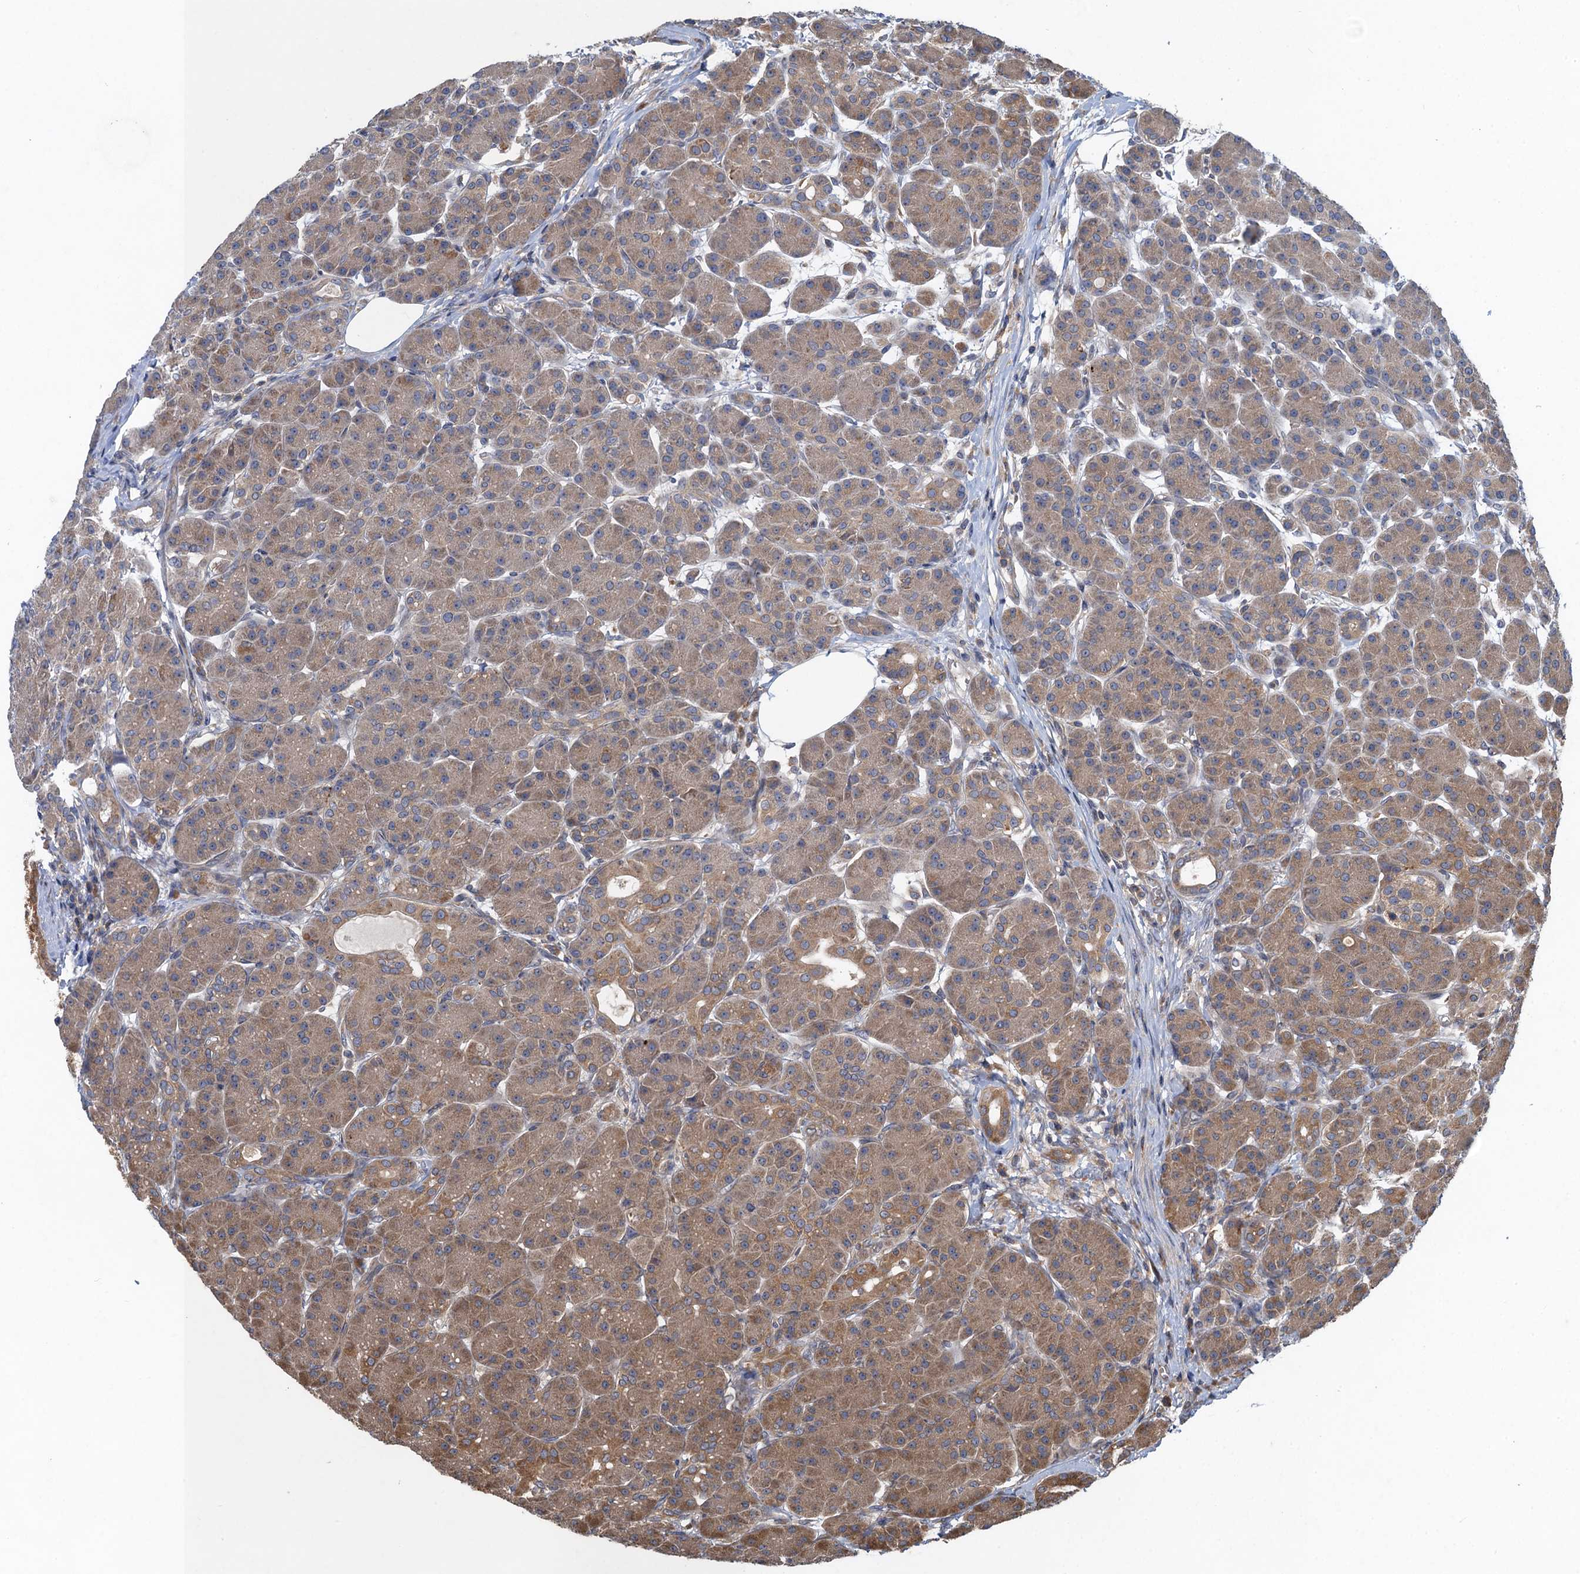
{"staining": {"intensity": "moderate", "quantity": ">75%", "location": "cytoplasmic/membranous"}, "tissue": "pancreas", "cell_type": "Exocrine glandular cells", "image_type": "normal", "snomed": [{"axis": "morphology", "description": "Normal tissue, NOS"}, {"axis": "topography", "description": "Pancreas"}], "caption": "A brown stain shows moderate cytoplasmic/membranous expression of a protein in exocrine glandular cells of normal human pancreas. (Stains: DAB in brown, nuclei in blue, Microscopy: brightfield microscopy at high magnification).", "gene": "SNAP29", "patient": {"sex": "male", "age": 63}}